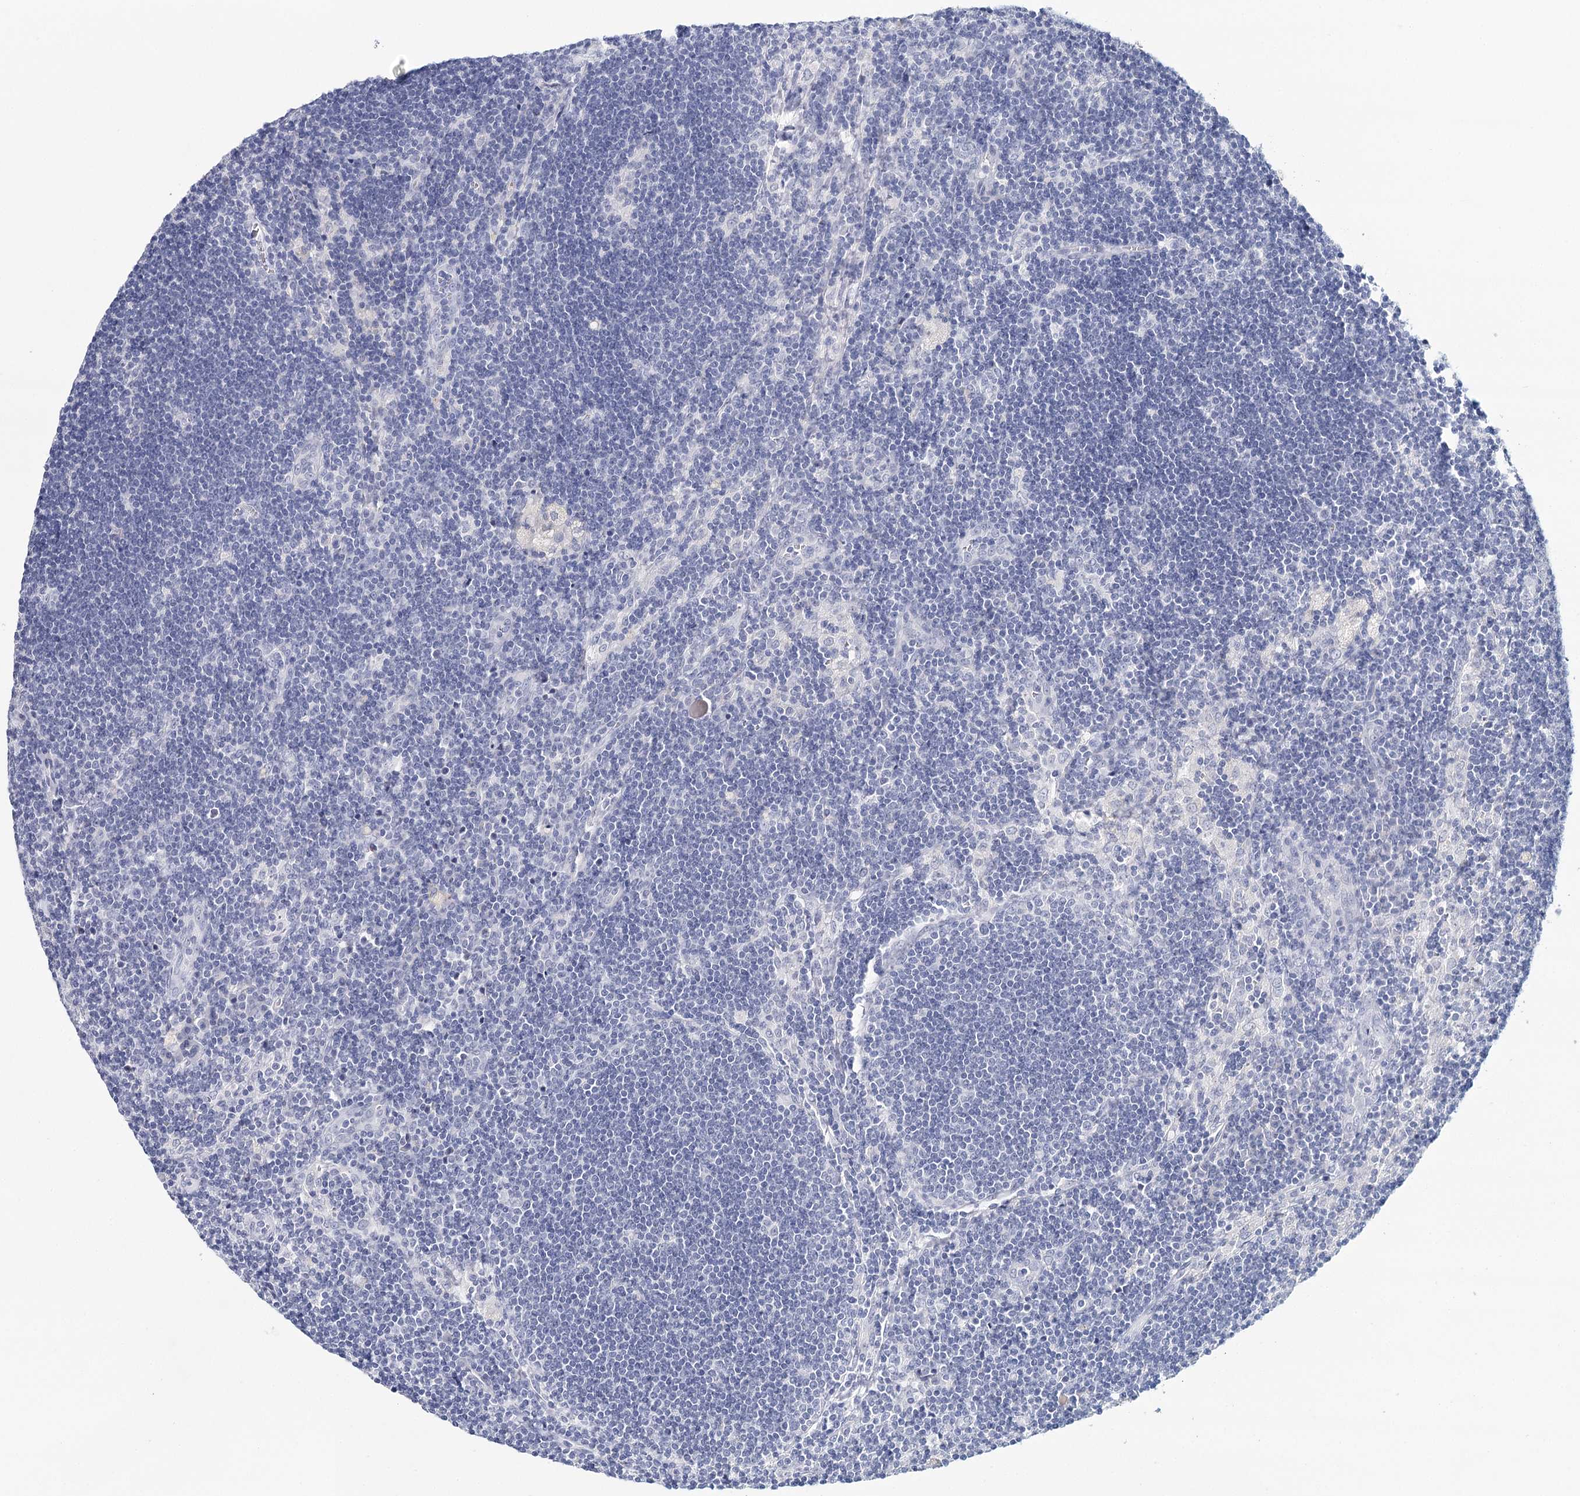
{"staining": {"intensity": "negative", "quantity": "none", "location": "none"}, "tissue": "lymph node", "cell_type": "Germinal center cells", "image_type": "normal", "snomed": [{"axis": "morphology", "description": "Normal tissue, NOS"}, {"axis": "topography", "description": "Lymph node"}], "caption": "IHC of unremarkable human lymph node shows no staining in germinal center cells. (DAB immunohistochemistry (IHC) visualized using brightfield microscopy, high magnification).", "gene": "HSPA4L", "patient": {"sex": "male", "age": 24}}